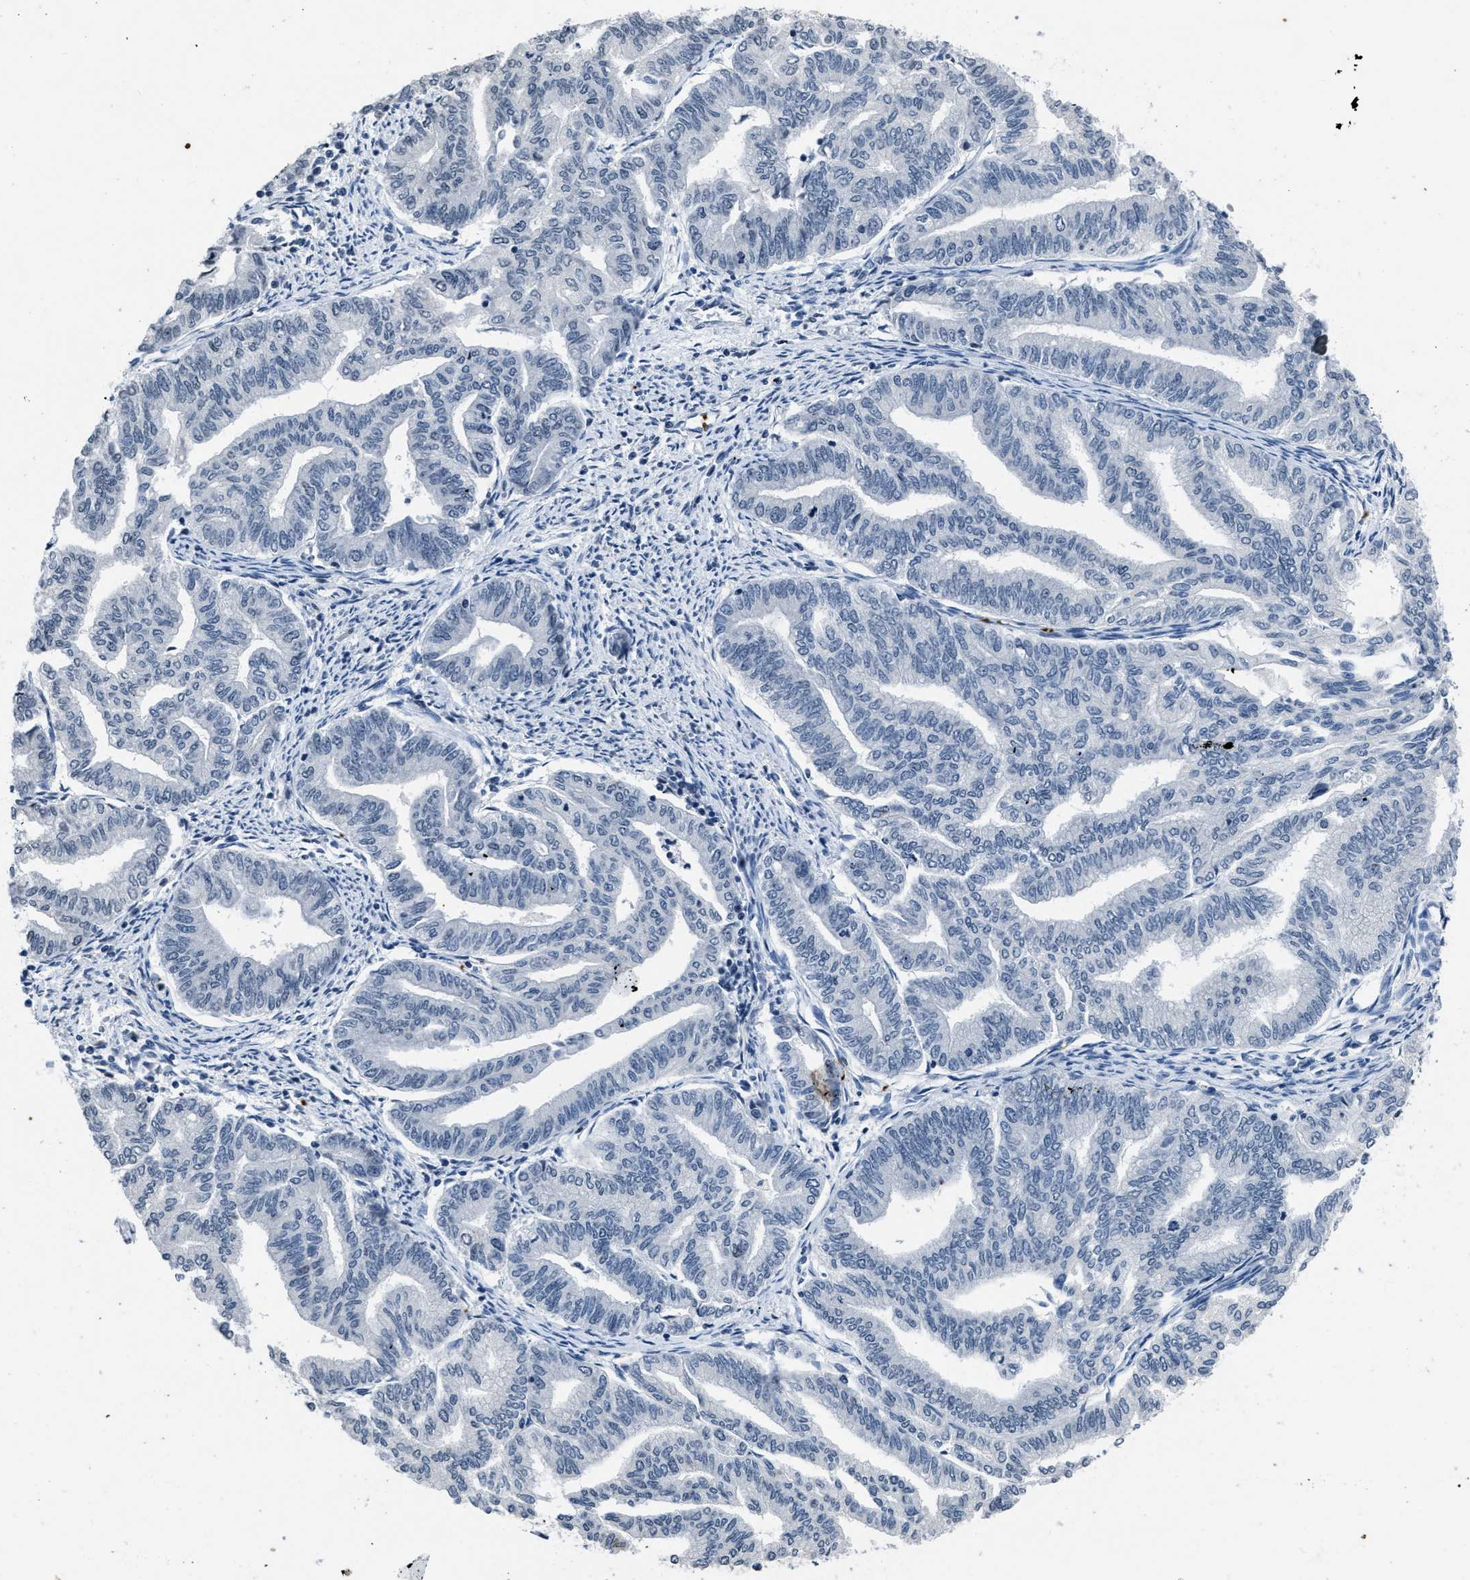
{"staining": {"intensity": "negative", "quantity": "none", "location": "none"}, "tissue": "endometrial cancer", "cell_type": "Tumor cells", "image_type": "cancer", "snomed": [{"axis": "morphology", "description": "Adenocarcinoma, NOS"}, {"axis": "topography", "description": "Endometrium"}], "caption": "A high-resolution histopathology image shows immunohistochemistry staining of adenocarcinoma (endometrial), which displays no significant positivity in tumor cells.", "gene": "ITGA2B", "patient": {"sex": "female", "age": 79}}